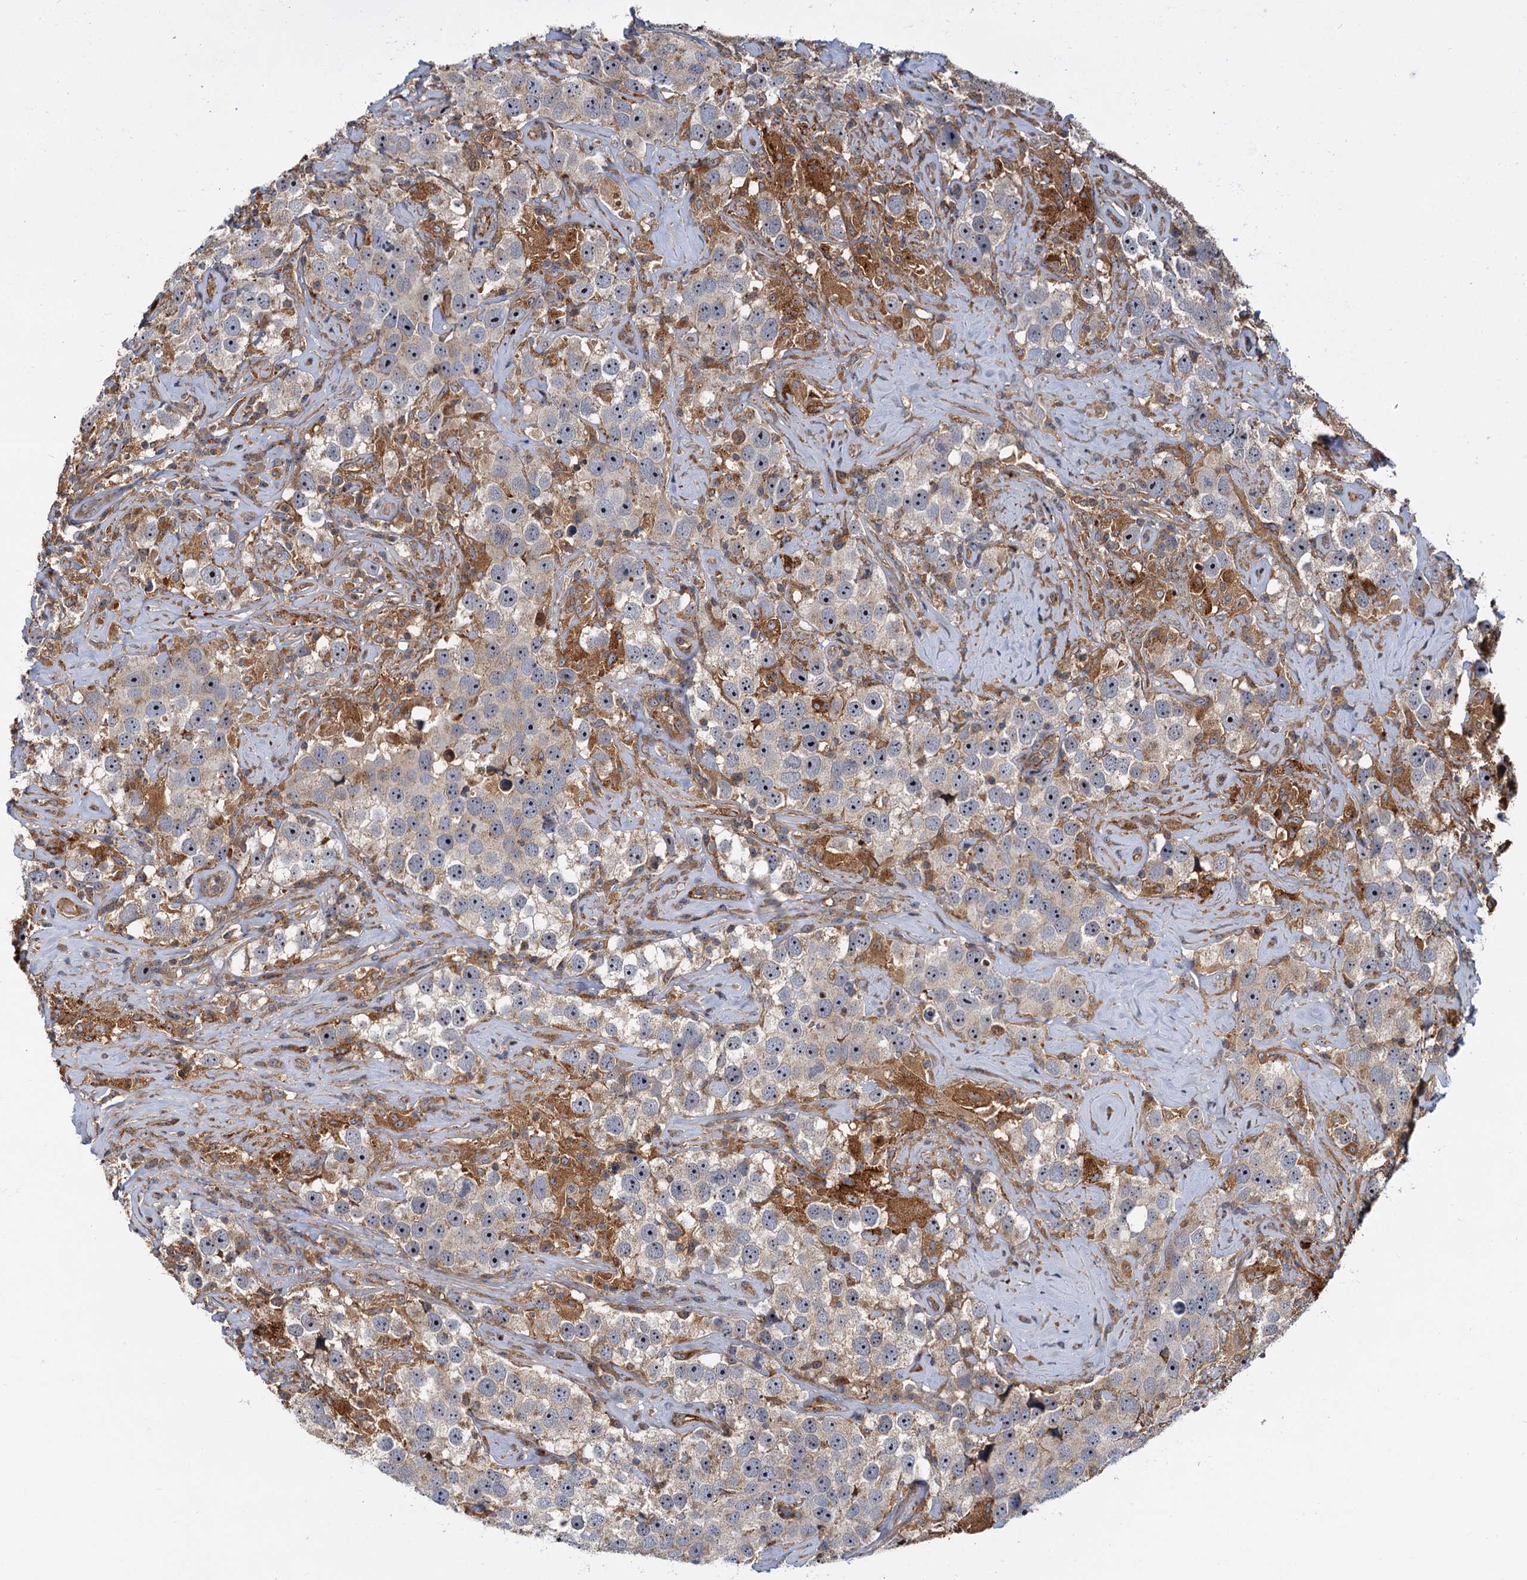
{"staining": {"intensity": "weak", "quantity": "25%-75%", "location": "cytoplasmic/membranous"}, "tissue": "testis cancer", "cell_type": "Tumor cells", "image_type": "cancer", "snomed": [{"axis": "morphology", "description": "Seminoma, NOS"}, {"axis": "topography", "description": "Testis"}], "caption": "Testis cancer tissue shows weak cytoplasmic/membranous positivity in approximately 25%-75% of tumor cells", "gene": "TOLLIP", "patient": {"sex": "male", "age": 49}}